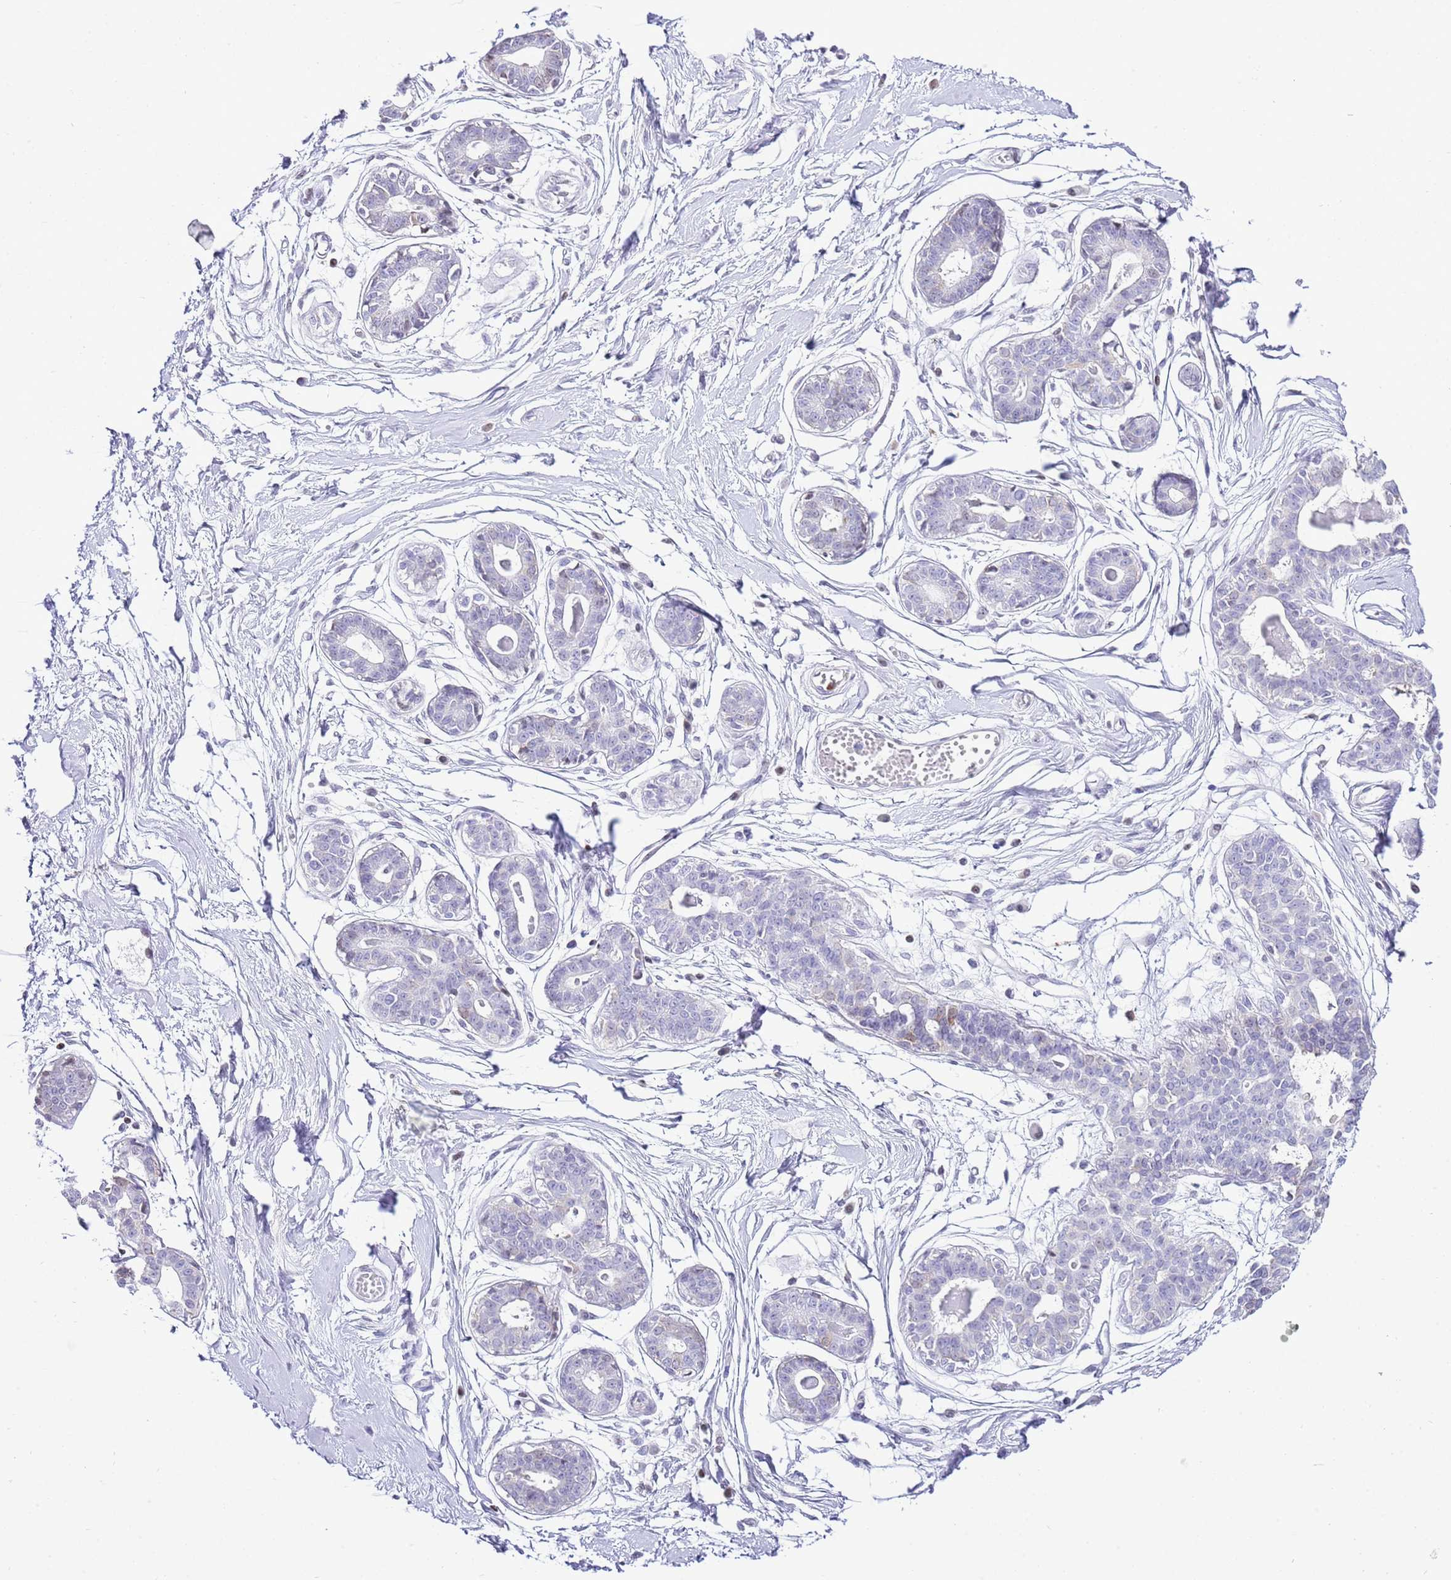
{"staining": {"intensity": "negative", "quantity": "none", "location": "none"}, "tissue": "breast", "cell_type": "Adipocytes", "image_type": "normal", "snomed": [{"axis": "morphology", "description": "Normal tissue, NOS"}, {"axis": "topography", "description": "Breast"}], "caption": "This is an immunohistochemistry (IHC) photomicrograph of normal human breast. There is no positivity in adipocytes.", "gene": "PRR15", "patient": {"sex": "female", "age": 45}}